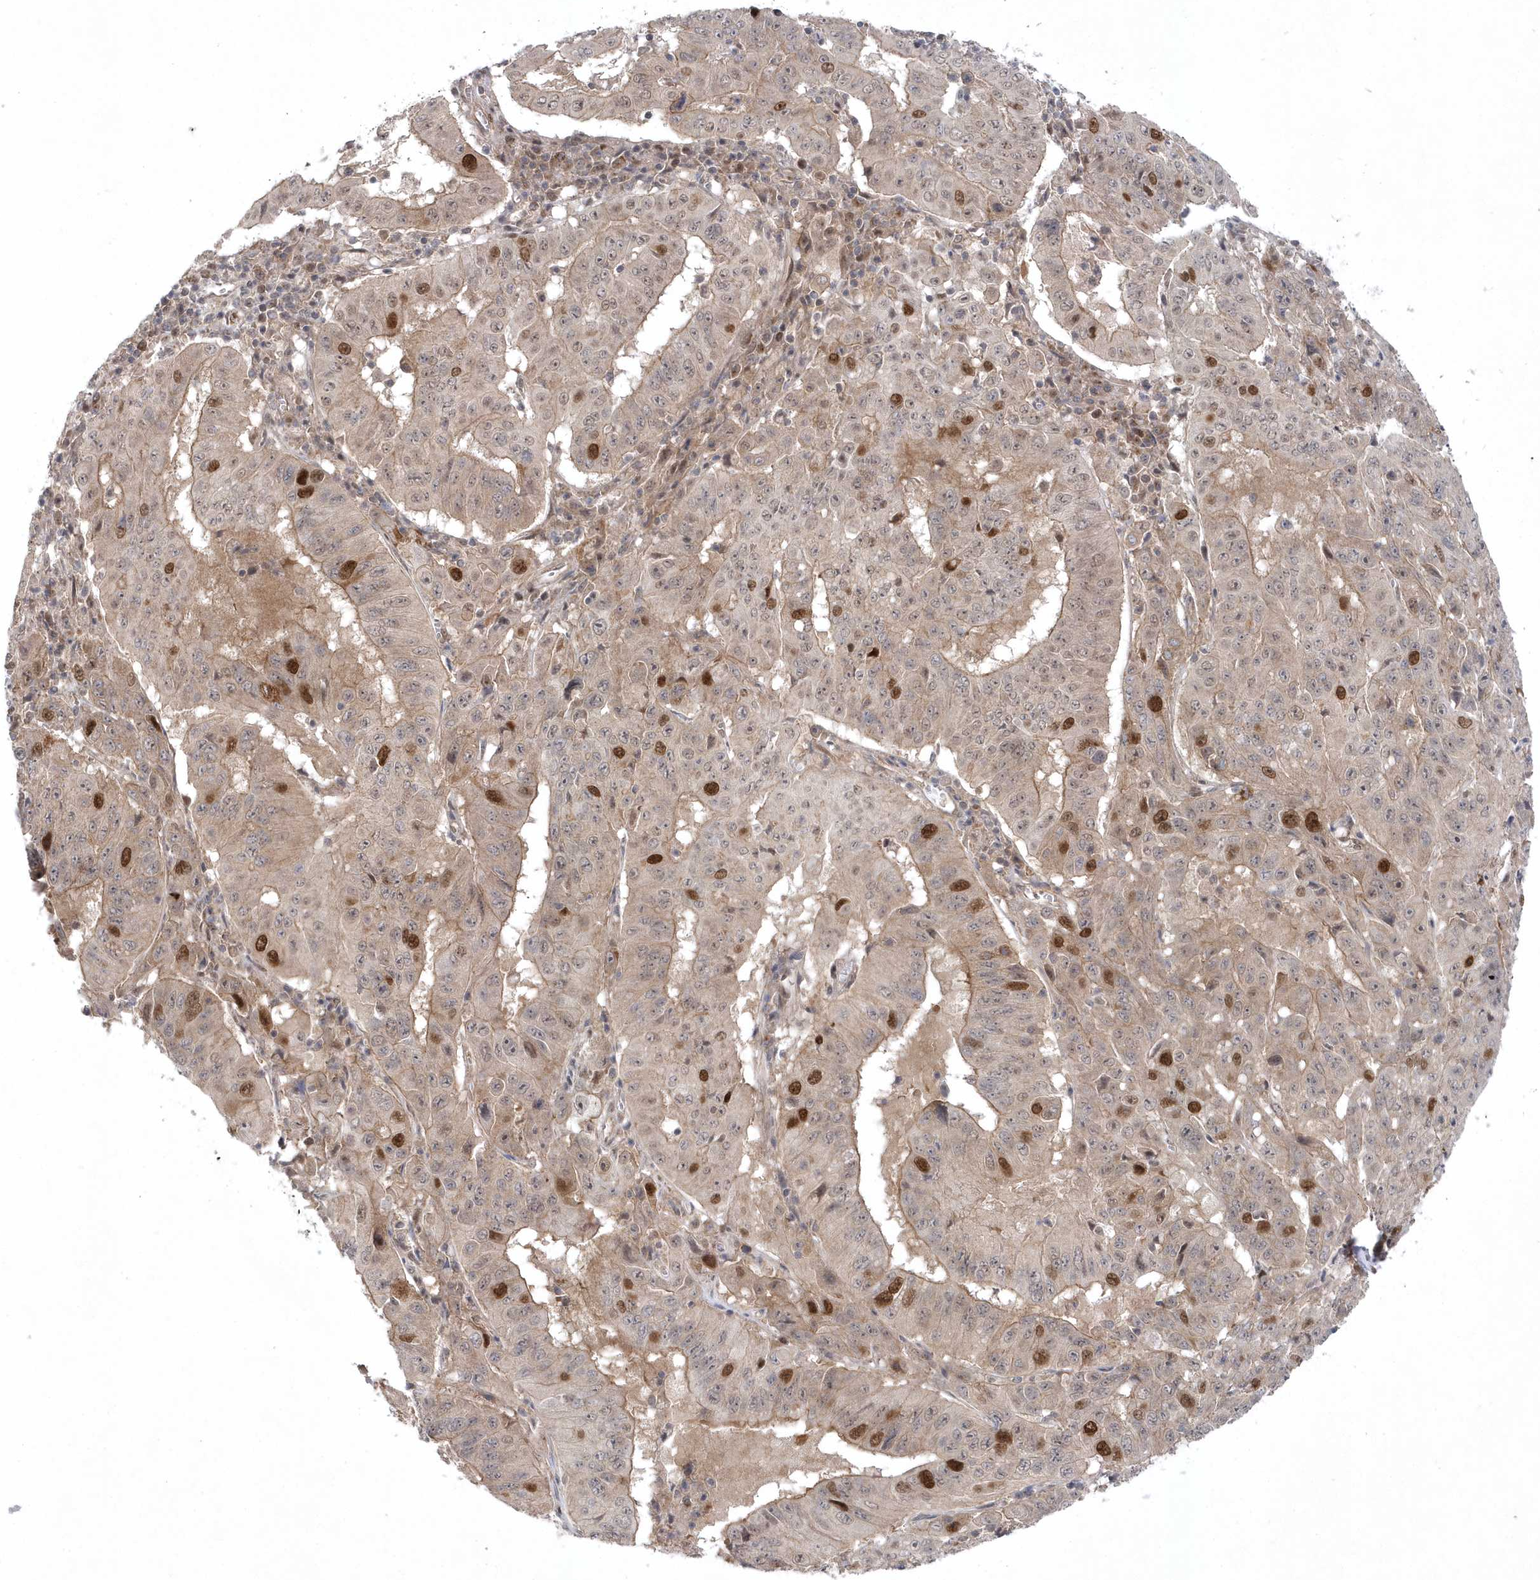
{"staining": {"intensity": "strong", "quantity": "<25%", "location": "cytoplasmic/membranous,nuclear"}, "tissue": "pancreatic cancer", "cell_type": "Tumor cells", "image_type": "cancer", "snomed": [{"axis": "morphology", "description": "Adenocarcinoma, NOS"}, {"axis": "topography", "description": "Pancreas"}], "caption": "Tumor cells exhibit strong cytoplasmic/membranous and nuclear staining in about <25% of cells in pancreatic cancer. (Stains: DAB in brown, nuclei in blue, Microscopy: brightfield microscopy at high magnification).", "gene": "MXI1", "patient": {"sex": "male", "age": 63}}